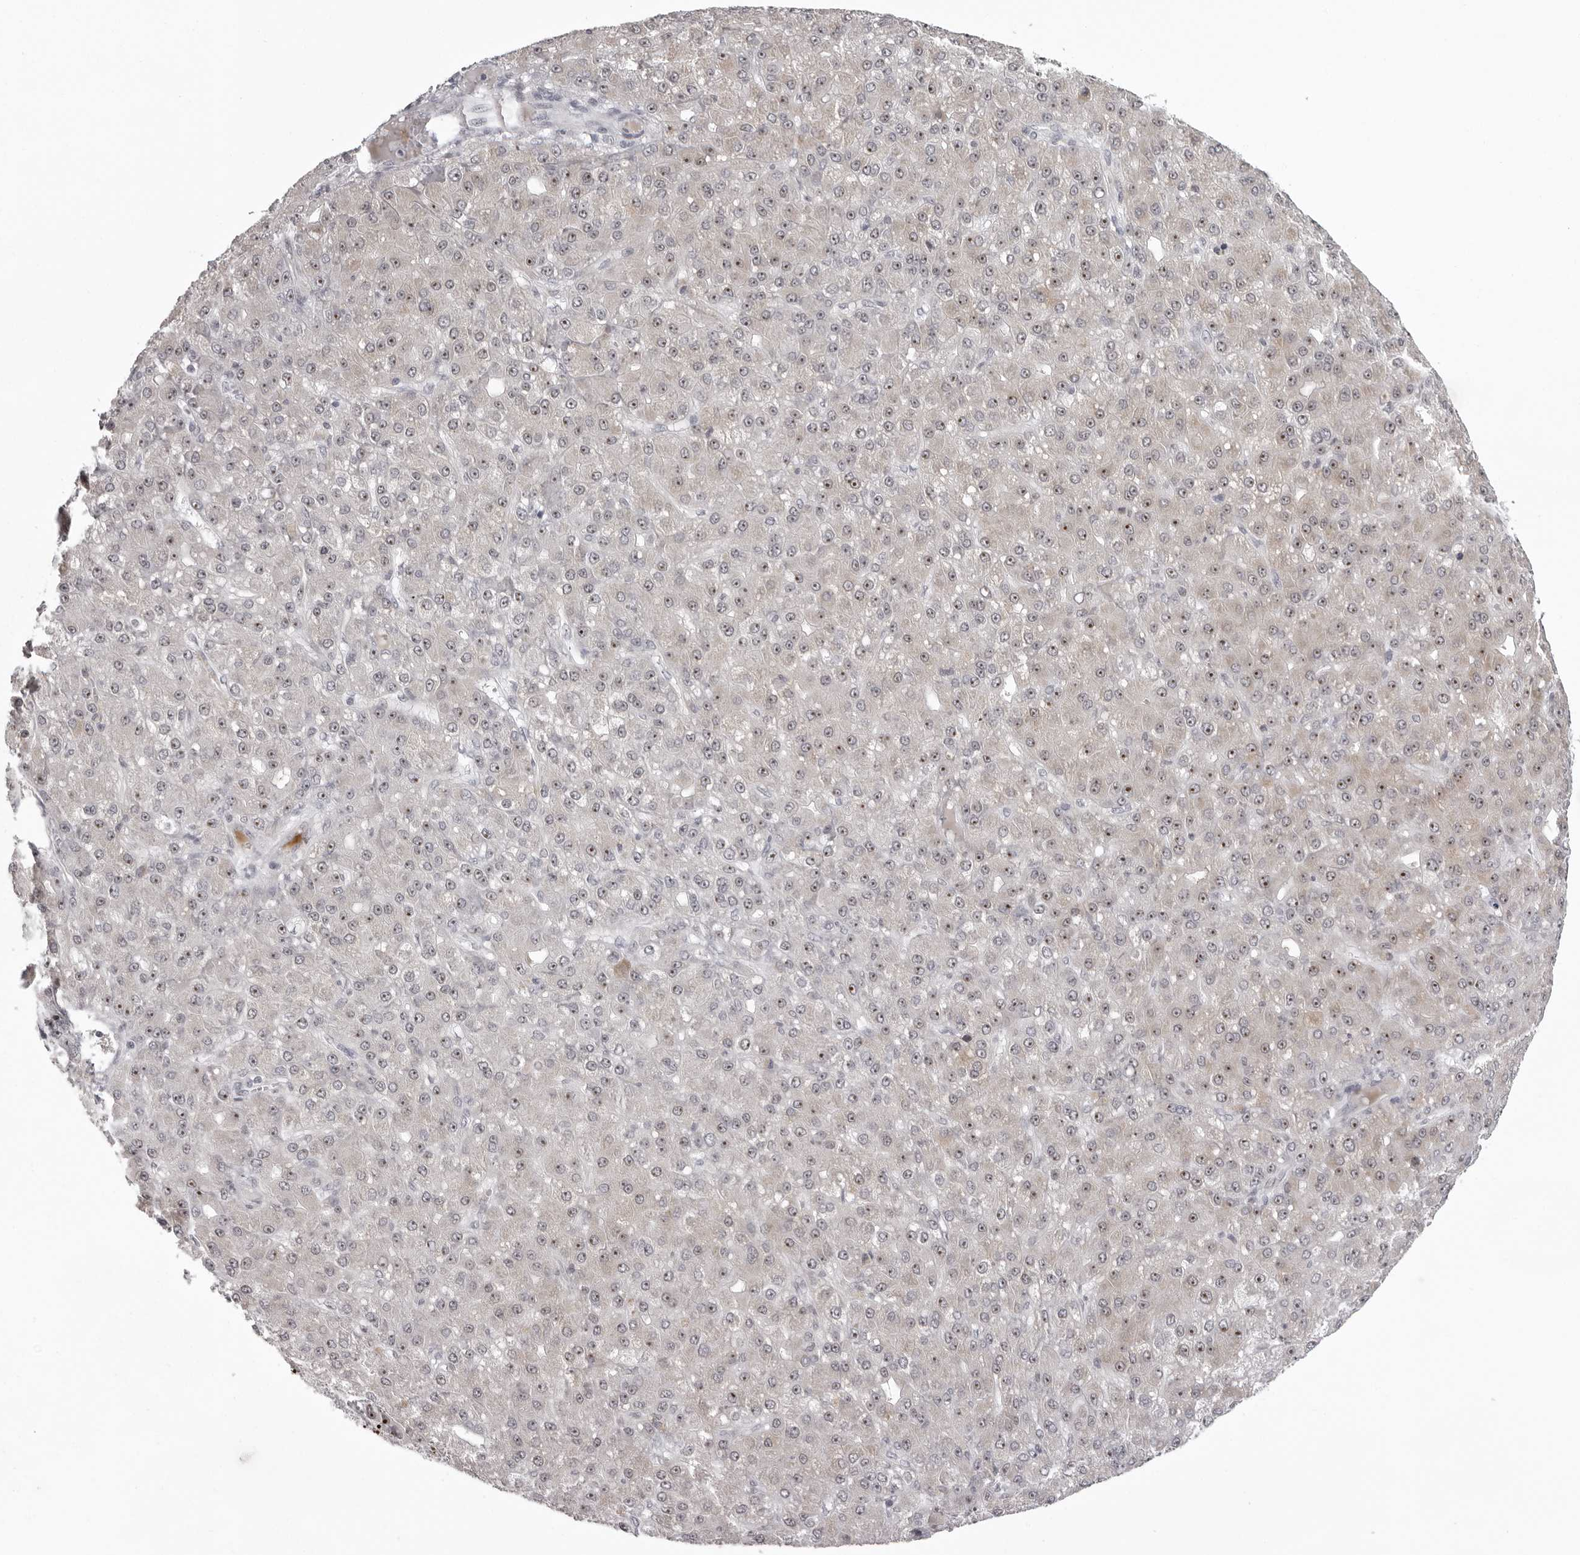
{"staining": {"intensity": "moderate", "quantity": "25%-75%", "location": "nuclear"}, "tissue": "liver cancer", "cell_type": "Tumor cells", "image_type": "cancer", "snomed": [{"axis": "morphology", "description": "Carcinoma, Hepatocellular, NOS"}, {"axis": "topography", "description": "Liver"}], "caption": "Immunohistochemical staining of liver hepatocellular carcinoma demonstrates medium levels of moderate nuclear protein expression in about 25%-75% of tumor cells.", "gene": "HELZ", "patient": {"sex": "male", "age": 67}}